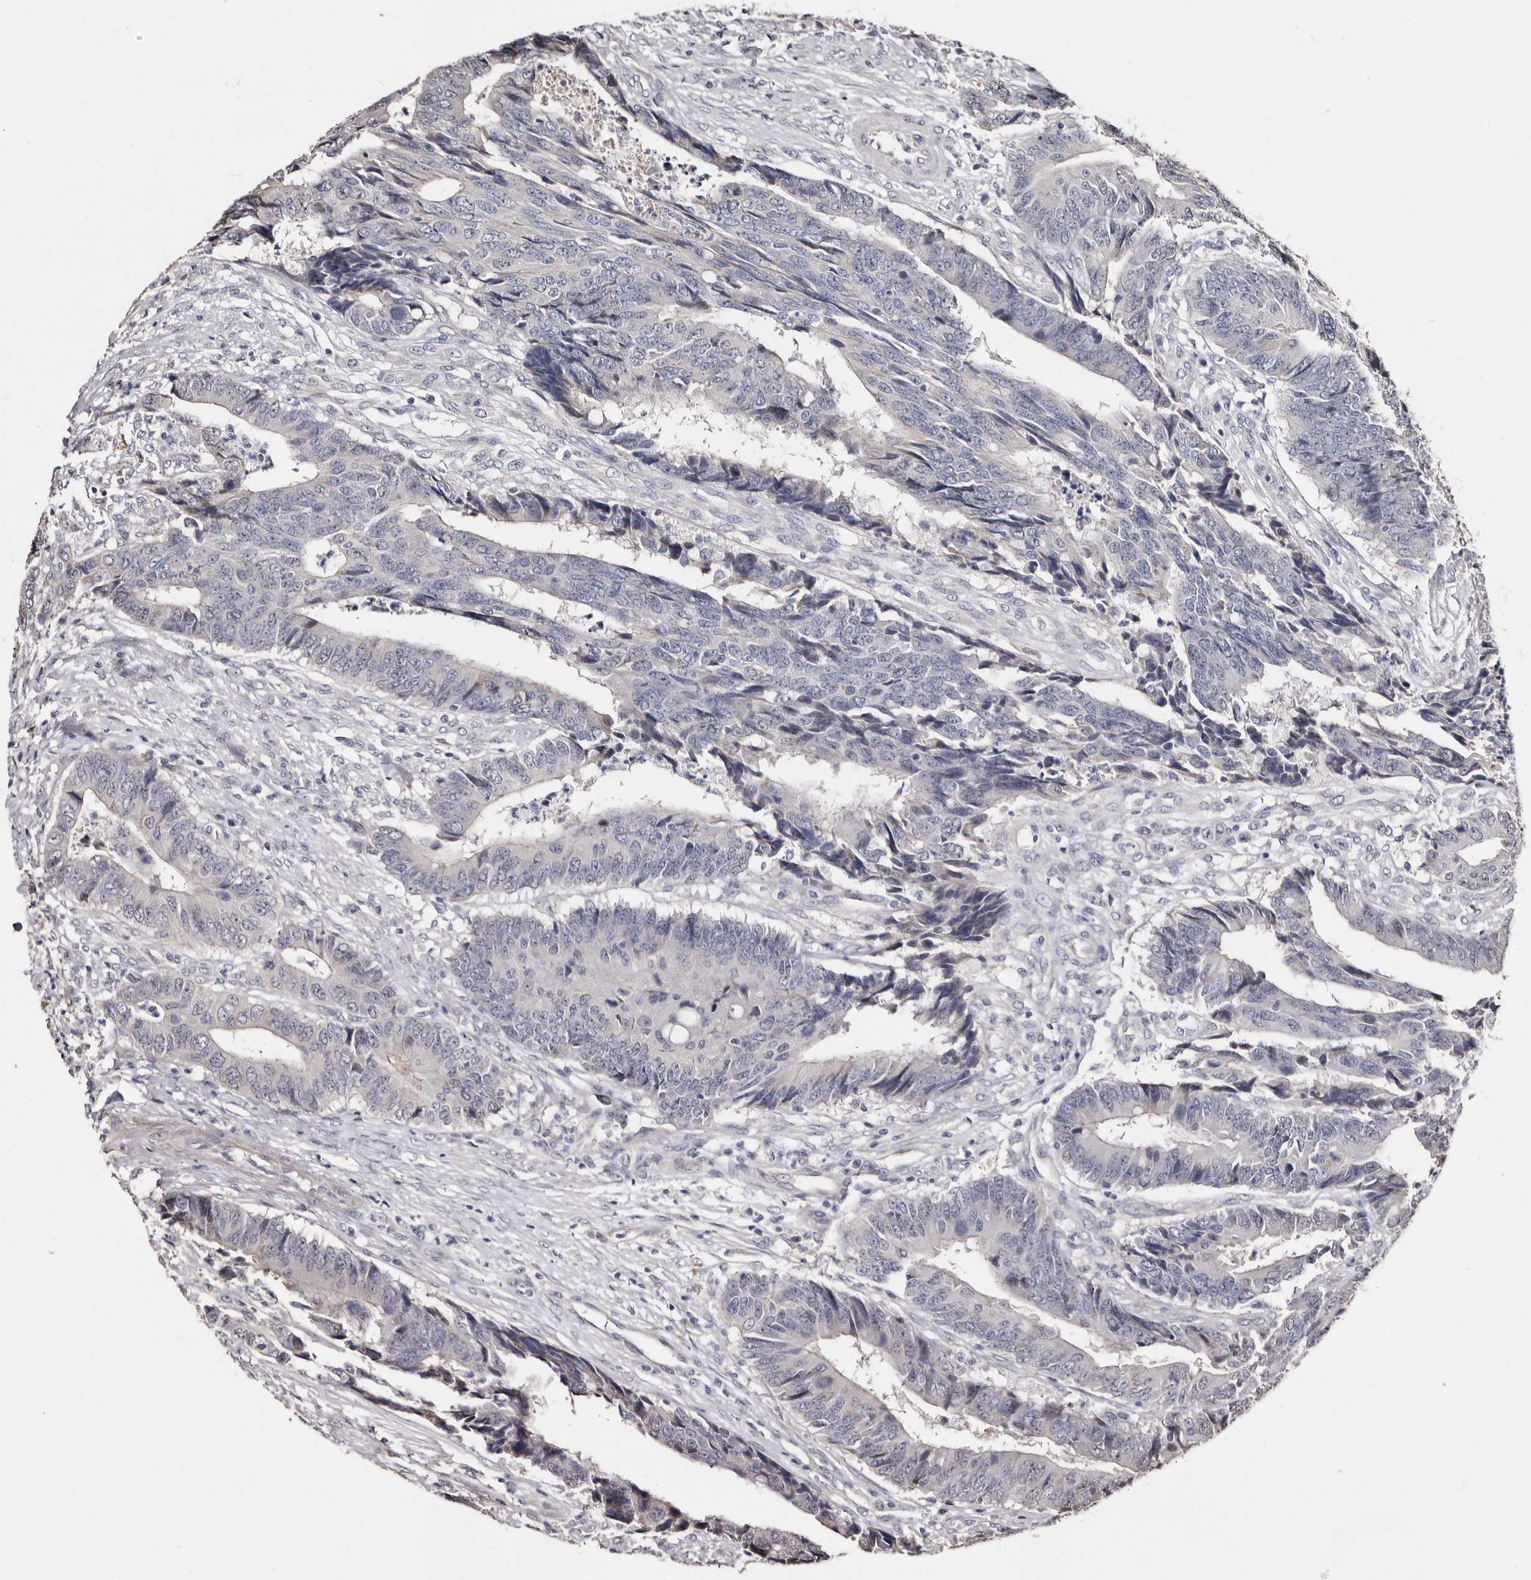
{"staining": {"intensity": "negative", "quantity": "none", "location": "none"}, "tissue": "colorectal cancer", "cell_type": "Tumor cells", "image_type": "cancer", "snomed": [{"axis": "morphology", "description": "Adenocarcinoma, NOS"}, {"axis": "topography", "description": "Rectum"}], "caption": "Protein analysis of colorectal cancer reveals no significant positivity in tumor cells. (DAB (3,3'-diaminobenzidine) immunohistochemistry with hematoxylin counter stain).", "gene": "PTAFR", "patient": {"sex": "male", "age": 84}}